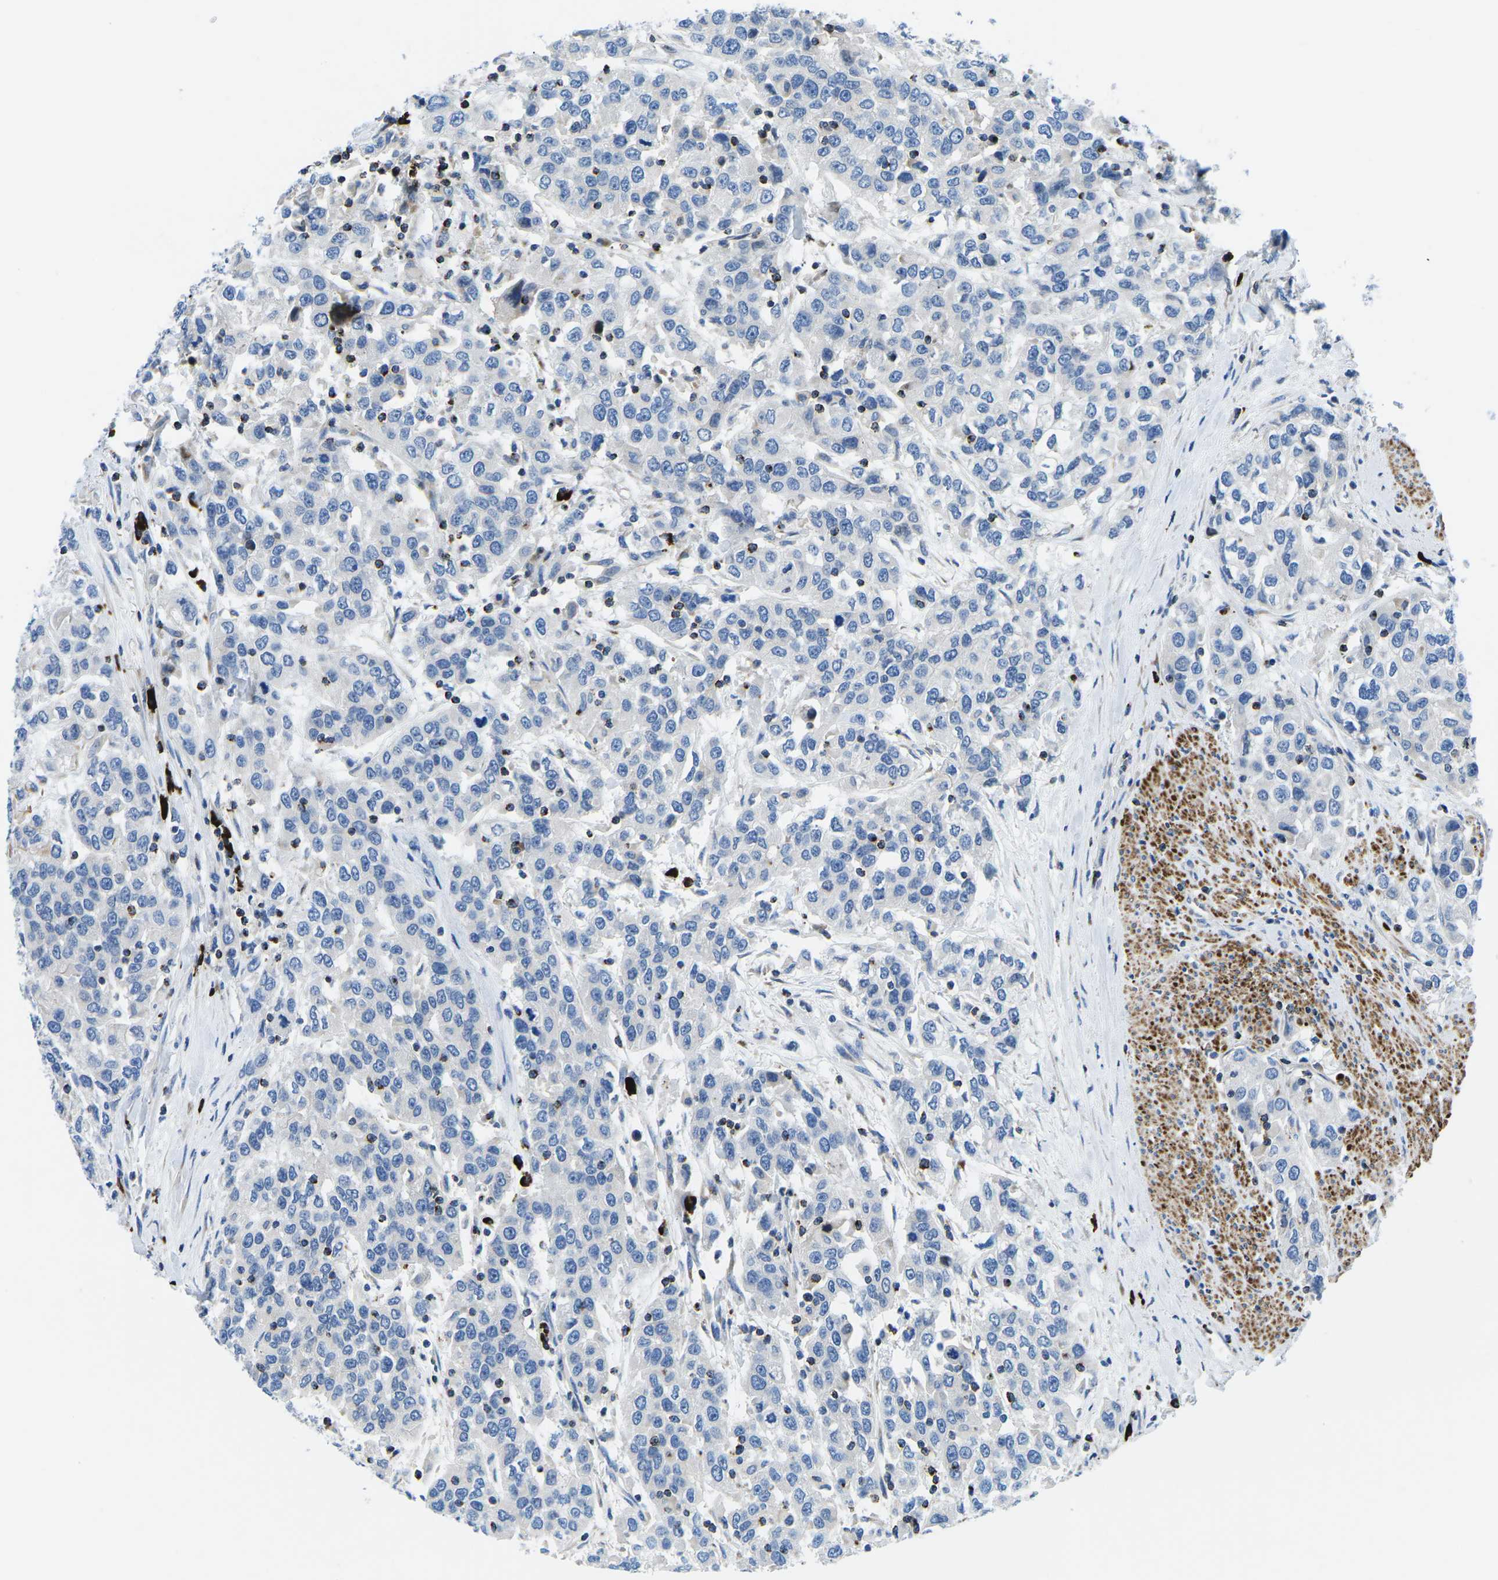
{"staining": {"intensity": "negative", "quantity": "none", "location": "none"}, "tissue": "urothelial cancer", "cell_type": "Tumor cells", "image_type": "cancer", "snomed": [{"axis": "morphology", "description": "Urothelial carcinoma, High grade"}, {"axis": "topography", "description": "Urinary bladder"}], "caption": "Immunohistochemistry micrograph of neoplastic tissue: urothelial cancer stained with DAB demonstrates no significant protein staining in tumor cells. (IHC, brightfield microscopy, high magnification).", "gene": "MC4R", "patient": {"sex": "female", "age": 80}}